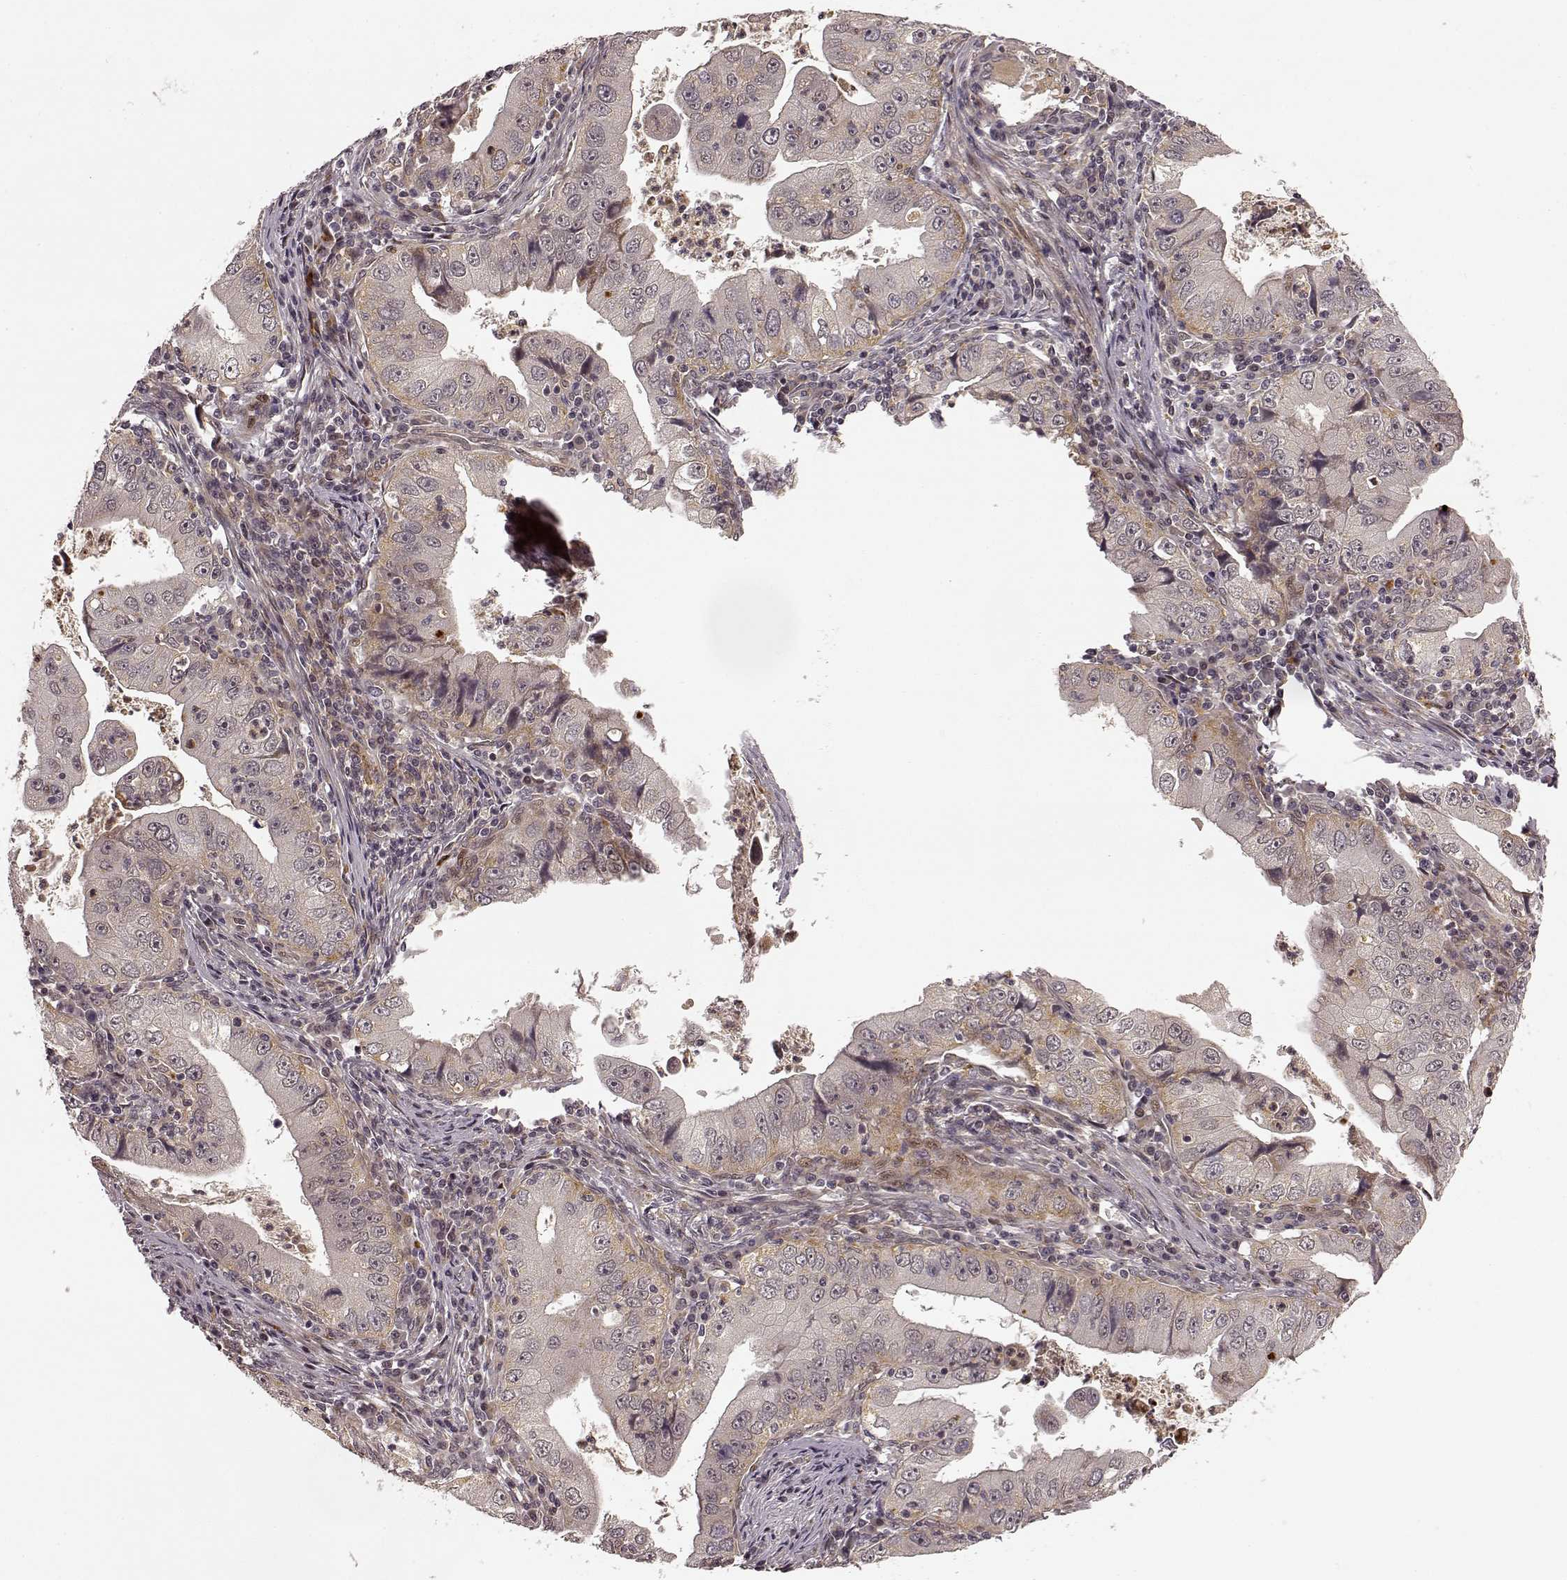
{"staining": {"intensity": "weak", "quantity": ">75%", "location": "cytoplasmic/membranous"}, "tissue": "stomach cancer", "cell_type": "Tumor cells", "image_type": "cancer", "snomed": [{"axis": "morphology", "description": "Adenocarcinoma, NOS"}, {"axis": "topography", "description": "Stomach"}], "caption": "A micrograph showing weak cytoplasmic/membranous positivity in approximately >75% of tumor cells in stomach adenocarcinoma, as visualized by brown immunohistochemical staining.", "gene": "SLC12A9", "patient": {"sex": "male", "age": 76}}